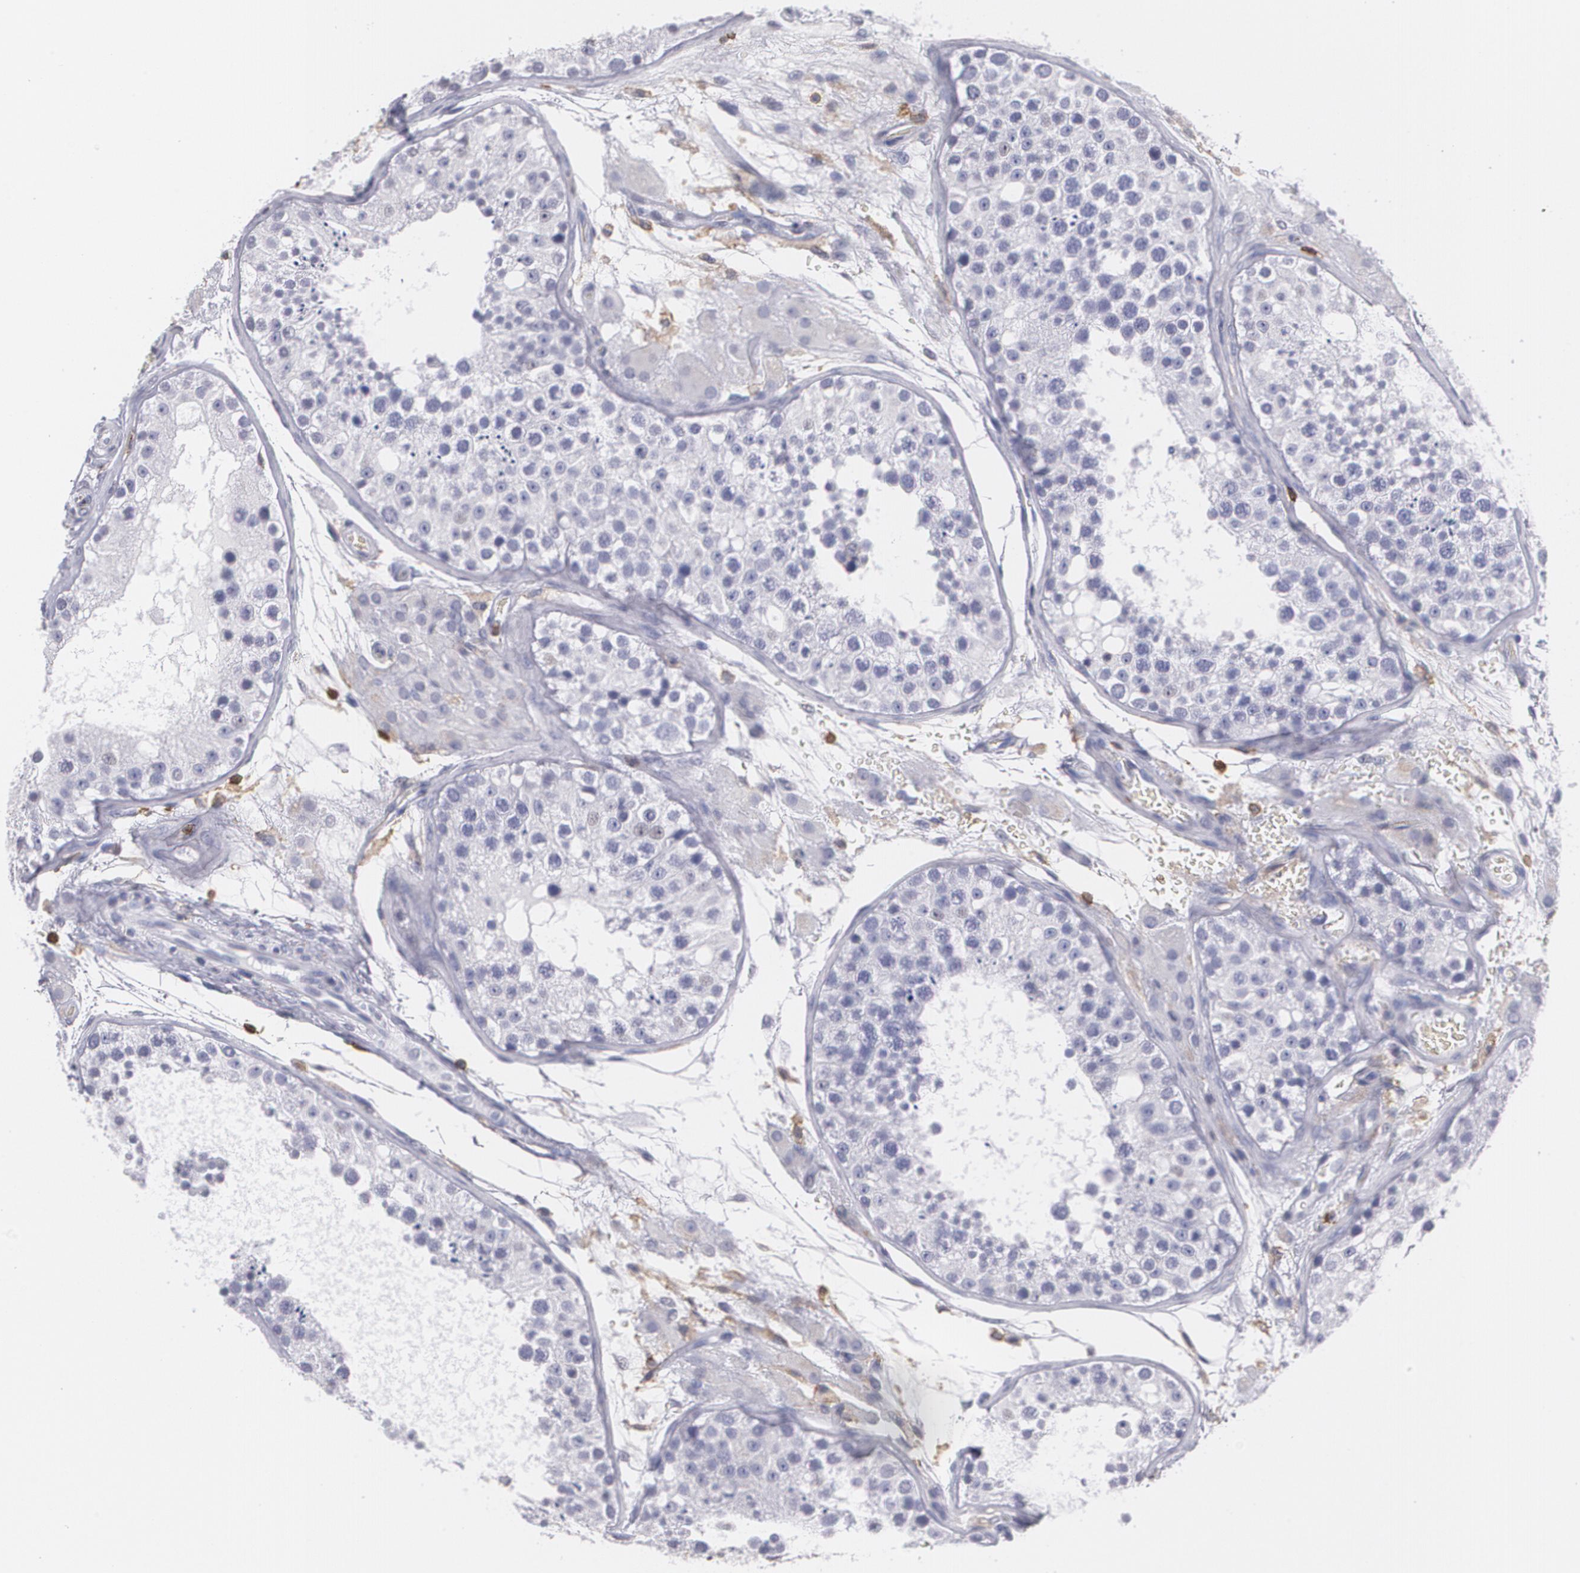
{"staining": {"intensity": "negative", "quantity": "none", "location": "none"}, "tissue": "testis", "cell_type": "Cells in seminiferous ducts", "image_type": "normal", "snomed": [{"axis": "morphology", "description": "Normal tissue, NOS"}, {"axis": "topography", "description": "Testis"}], "caption": "A high-resolution histopathology image shows immunohistochemistry staining of benign testis, which demonstrates no significant positivity in cells in seminiferous ducts.", "gene": "PTPRC", "patient": {"sex": "male", "age": 26}}